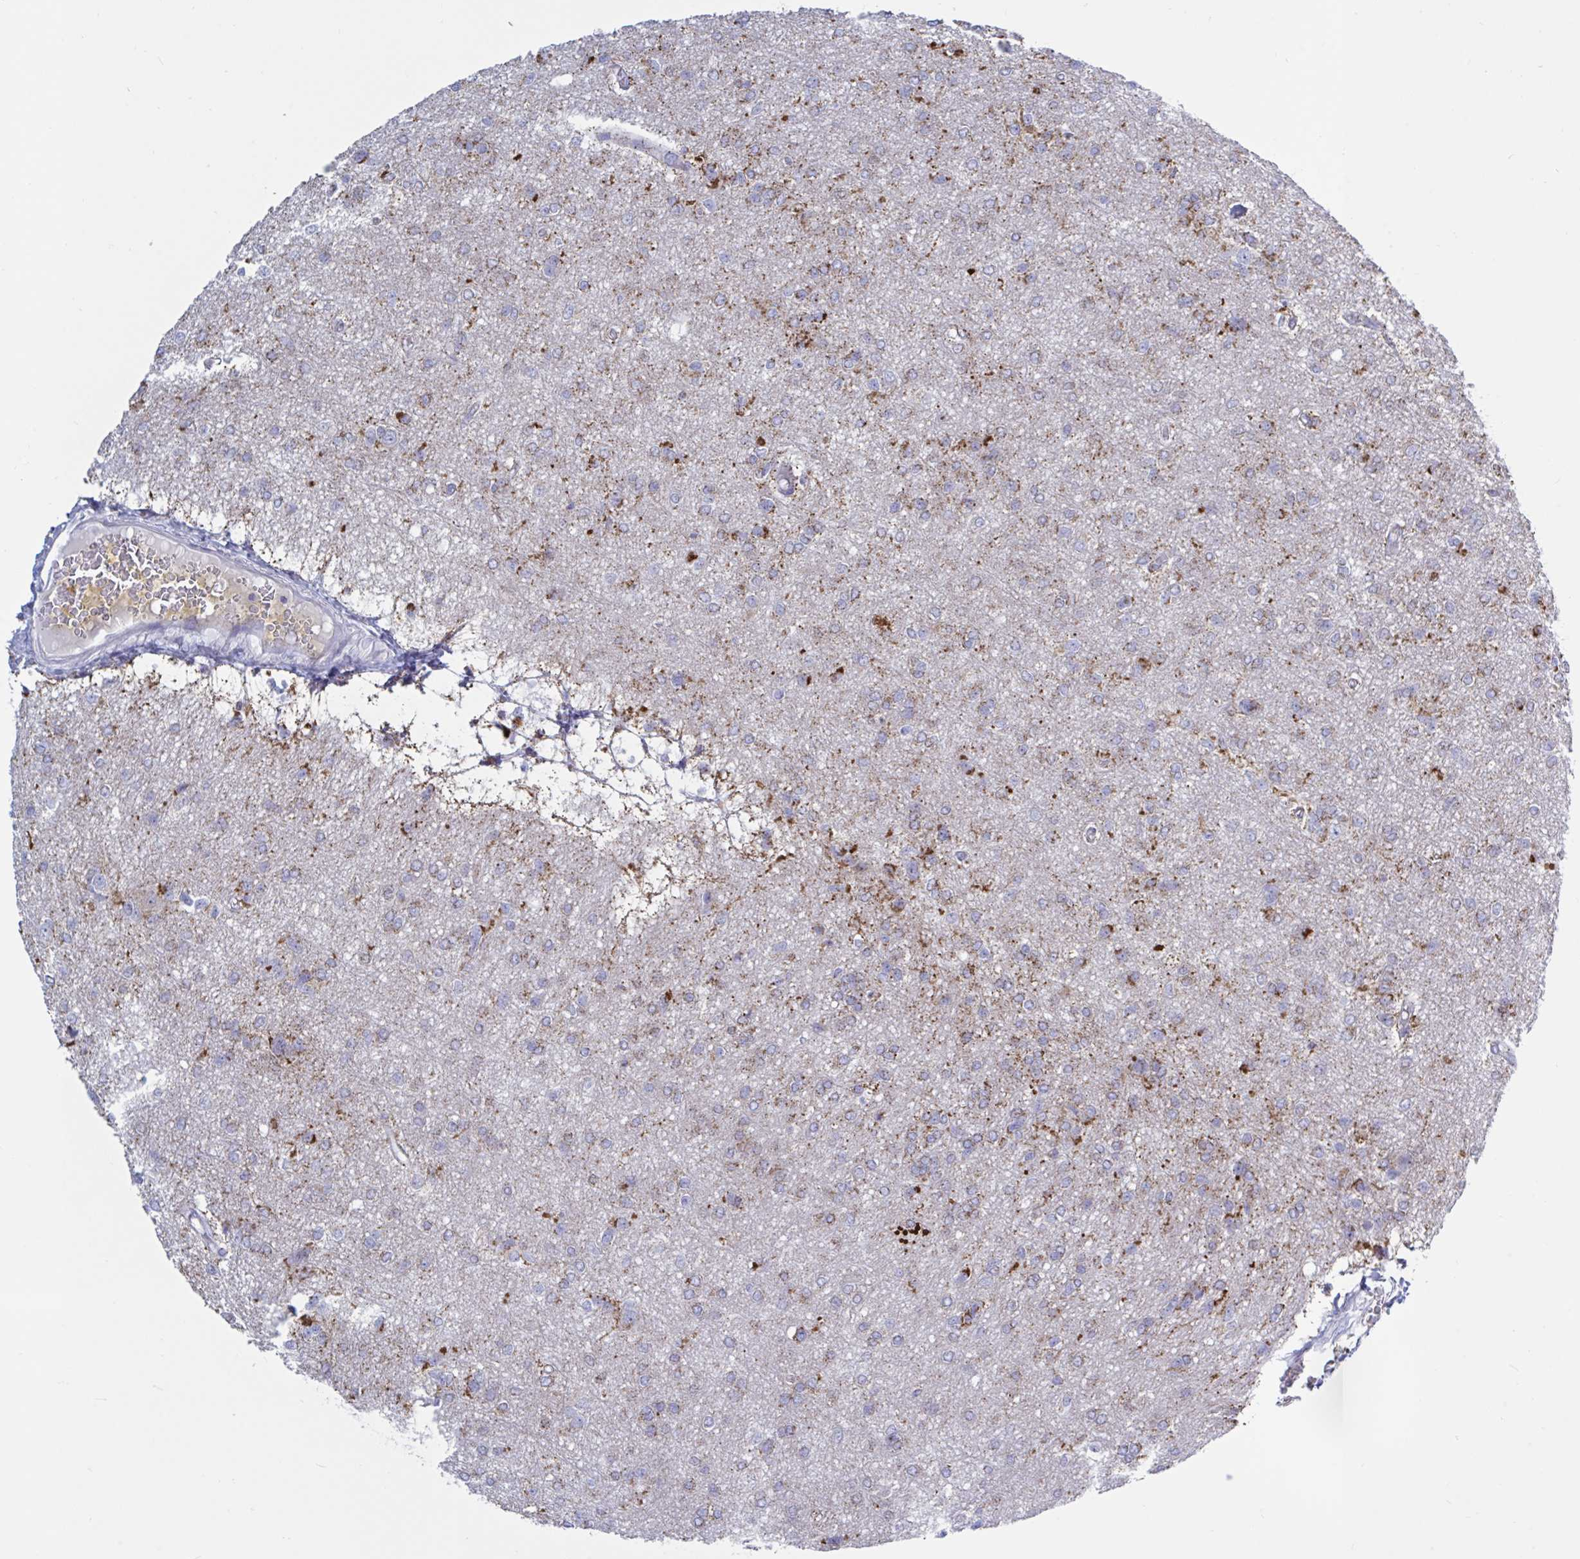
{"staining": {"intensity": "strong", "quantity": "<25%", "location": "cytoplasmic/membranous"}, "tissue": "glioma", "cell_type": "Tumor cells", "image_type": "cancer", "snomed": [{"axis": "morphology", "description": "Glioma, malignant, Low grade"}, {"axis": "topography", "description": "Brain"}], "caption": "Malignant low-grade glioma stained for a protein demonstrates strong cytoplasmic/membranous positivity in tumor cells. Immunohistochemistry (ihc) stains the protein in brown and the nuclei are stained blue.", "gene": "HSPE1", "patient": {"sex": "male", "age": 26}}